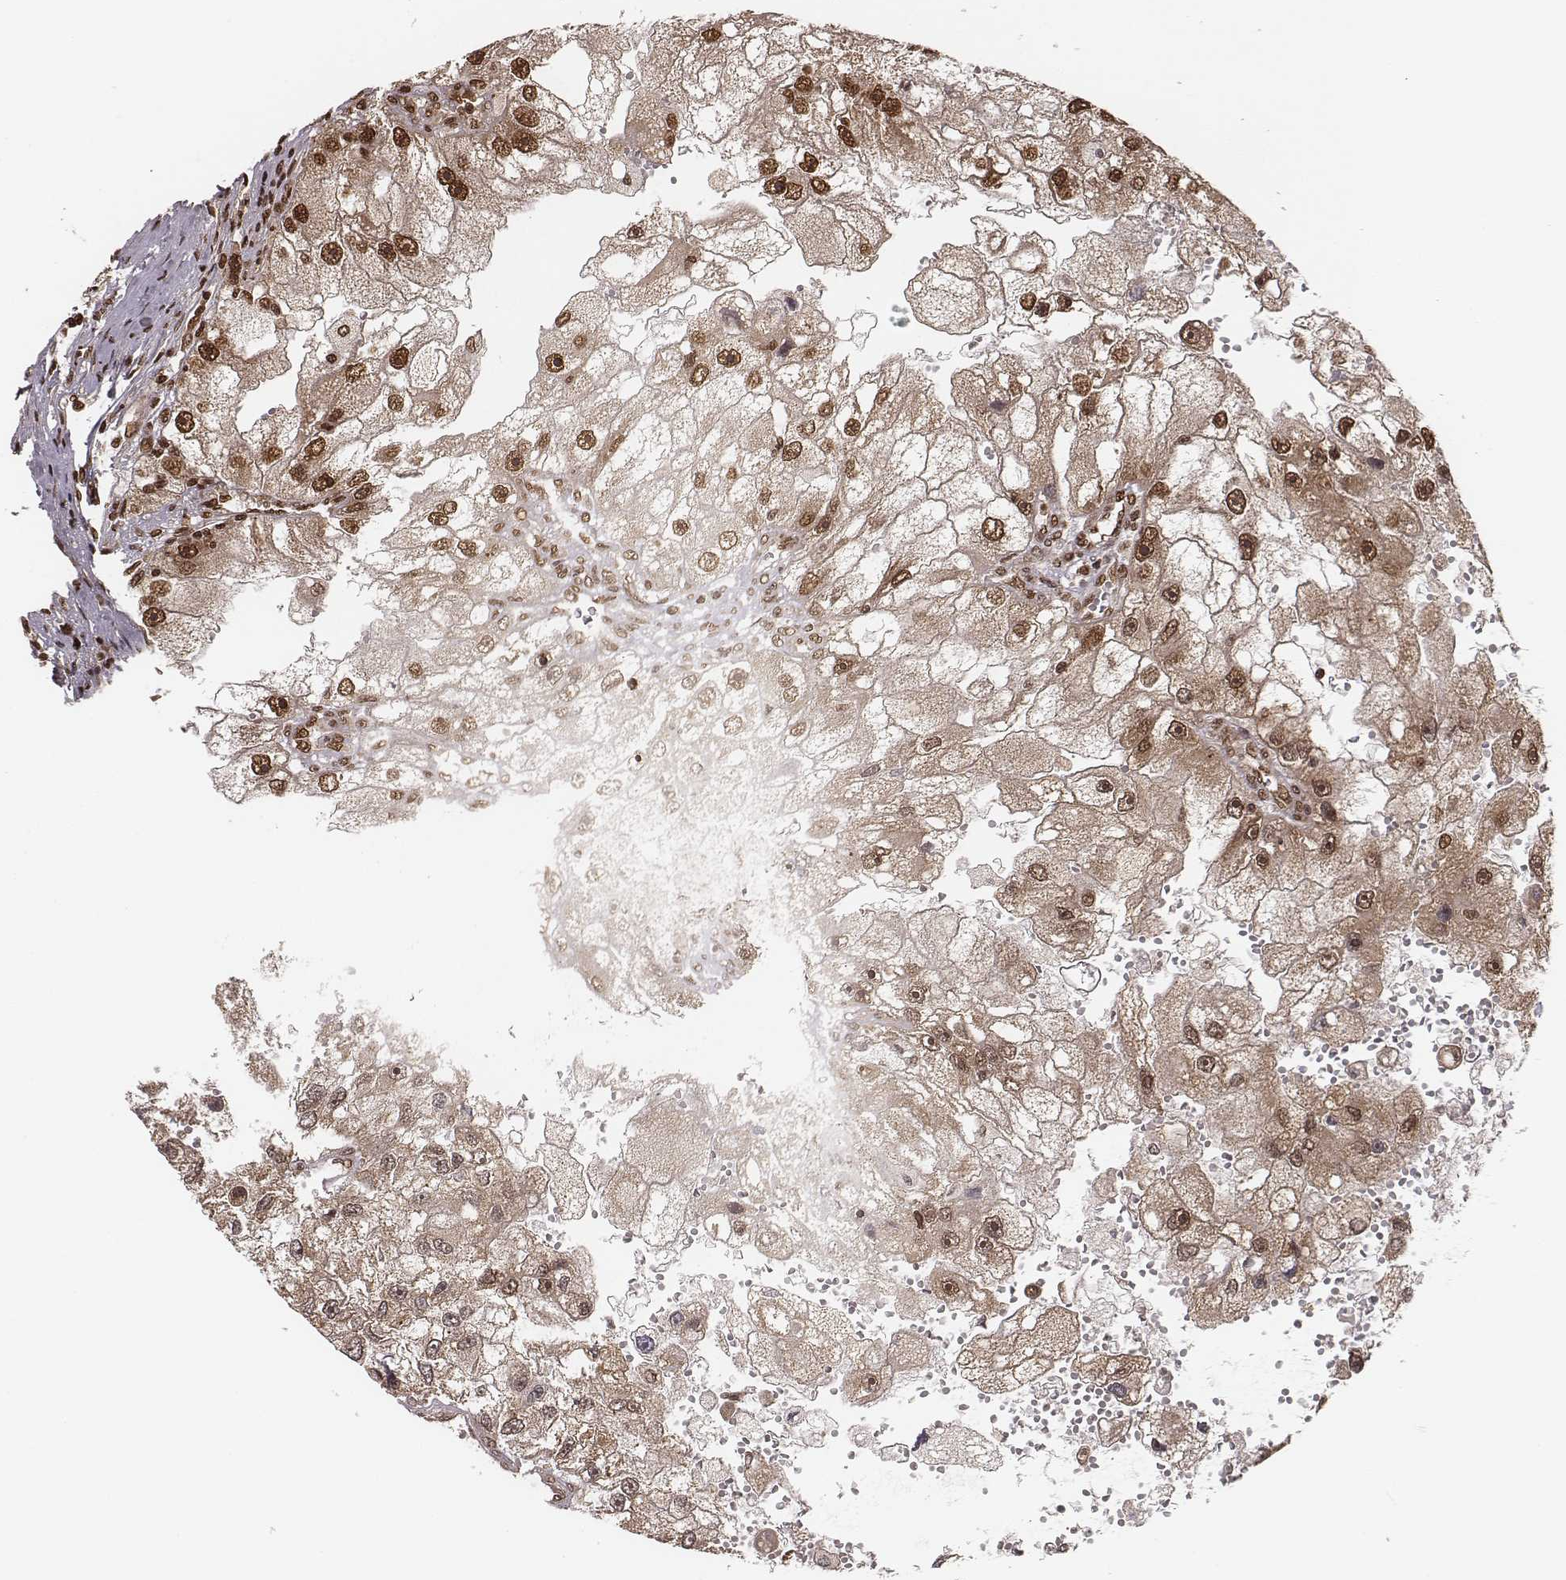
{"staining": {"intensity": "strong", "quantity": ">75%", "location": "cytoplasmic/membranous,nuclear"}, "tissue": "renal cancer", "cell_type": "Tumor cells", "image_type": "cancer", "snomed": [{"axis": "morphology", "description": "Adenocarcinoma, NOS"}, {"axis": "topography", "description": "Kidney"}], "caption": "This is an image of IHC staining of adenocarcinoma (renal), which shows strong staining in the cytoplasmic/membranous and nuclear of tumor cells.", "gene": "NFX1", "patient": {"sex": "male", "age": 63}}